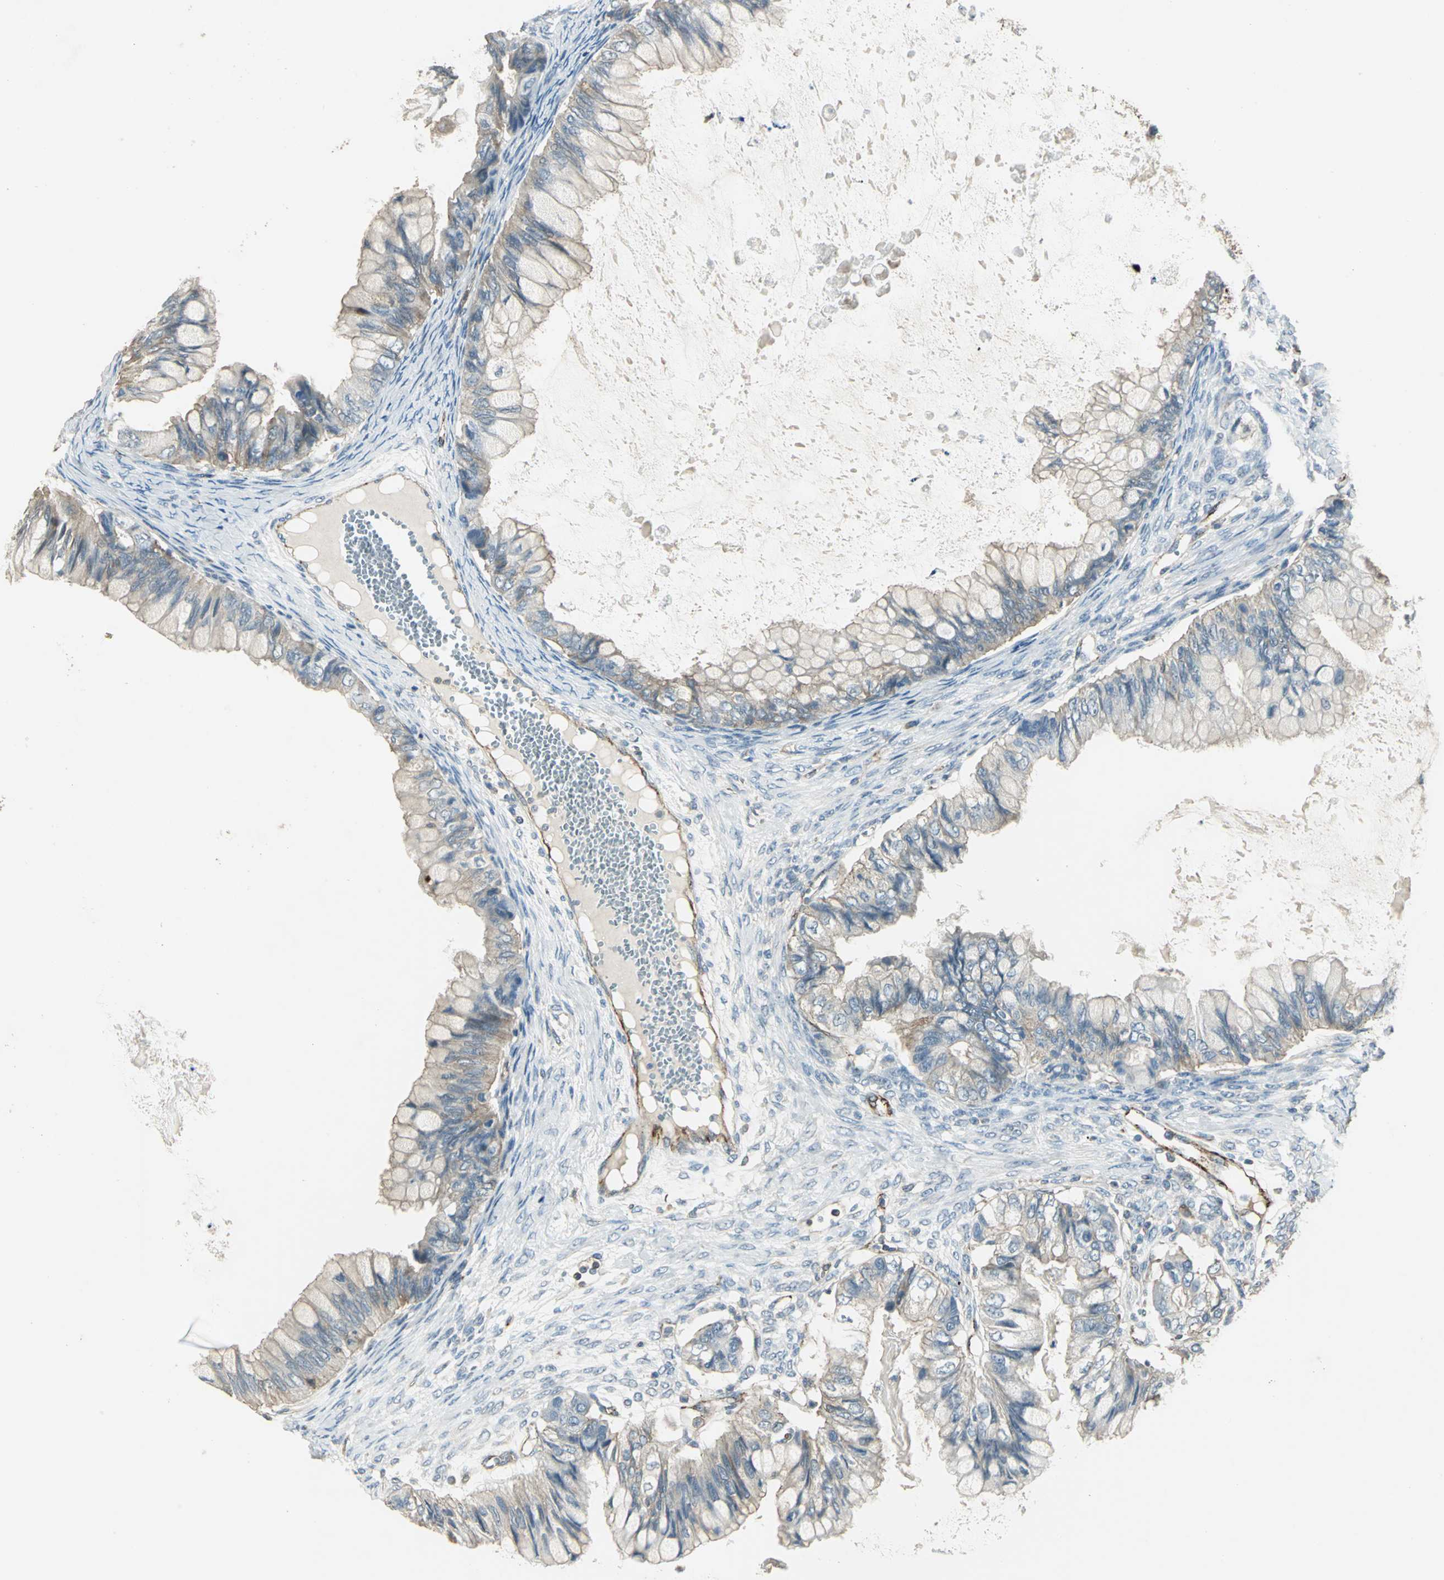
{"staining": {"intensity": "weak", "quantity": ">75%", "location": "cytoplasmic/membranous"}, "tissue": "ovarian cancer", "cell_type": "Tumor cells", "image_type": "cancer", "snomed": [{"axis": "morphology", "description": "Cystadenocarcinoma, mucinous, NOS"}, {"axis": "topography", "description": "Ovary"}], "caption": "High-power microscopy captured an immunohistochemistry (IHC) photomicrograph of mucinous cystadenocarcinoma (ovarian), revealing weak cytoplasmic/membranous expression in about >75% of tumor cells.", "gene": "RAPGEF1", "patient": {"sex": "female", "age": 80}}